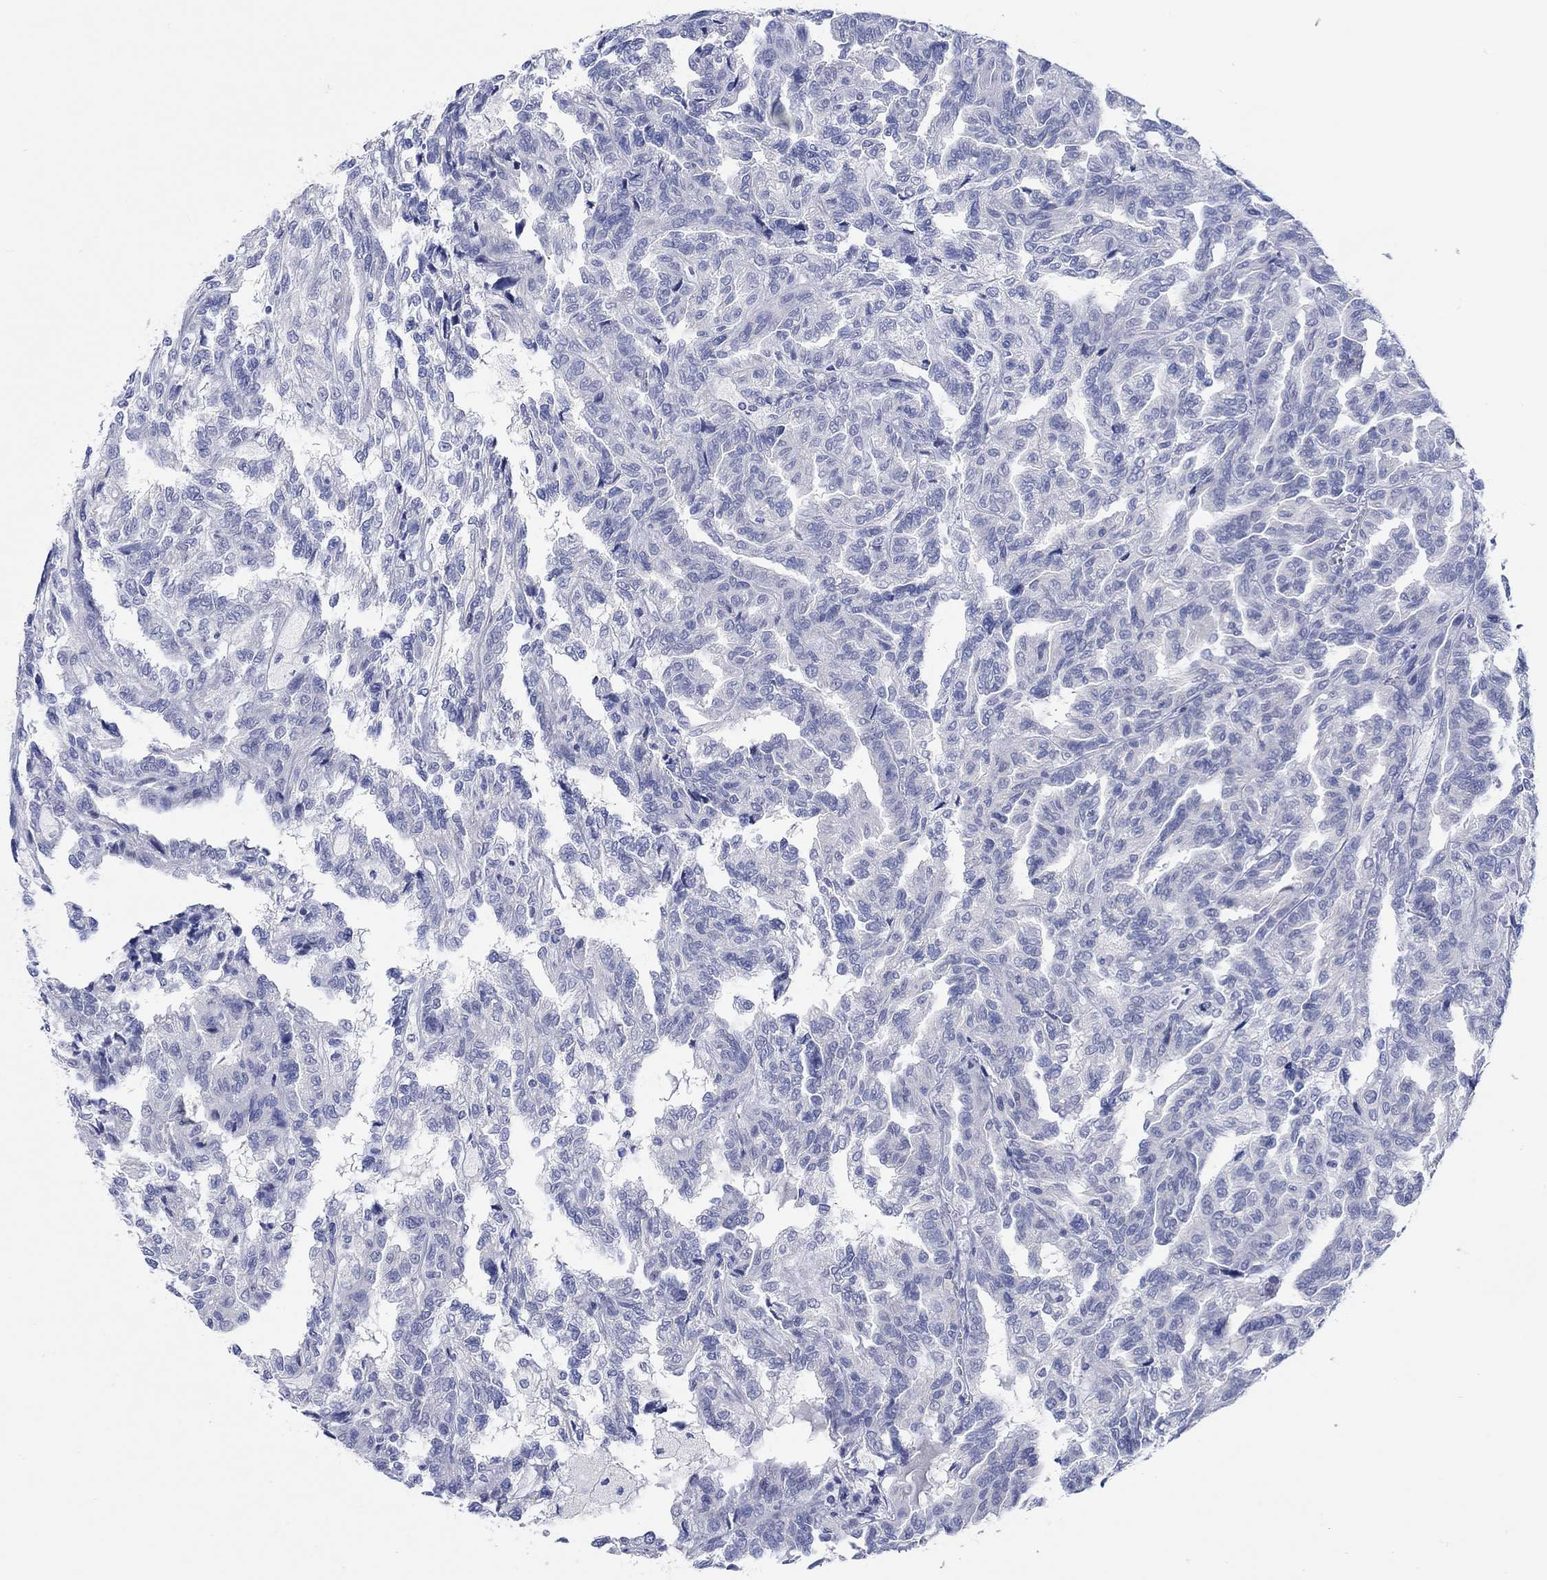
{"staining": {"intensity": "negative", "quantity": "none", "location": "none"}, "tissue": "renal cancer", "cell_type": "Tumor cells", "image_type": "cancer", "snomed": [{"axis": "morphology", "description": "Adenocarcinoma, NOS"}, {"axis": "topography", "description": "Kidney"}], "caption": "This is an immunohistochemistry image of human renal adenocarcinoma. There is no staining in tumor cells.", "gene": "KRT222", "patient": {"sex": "male", "age": 79}}